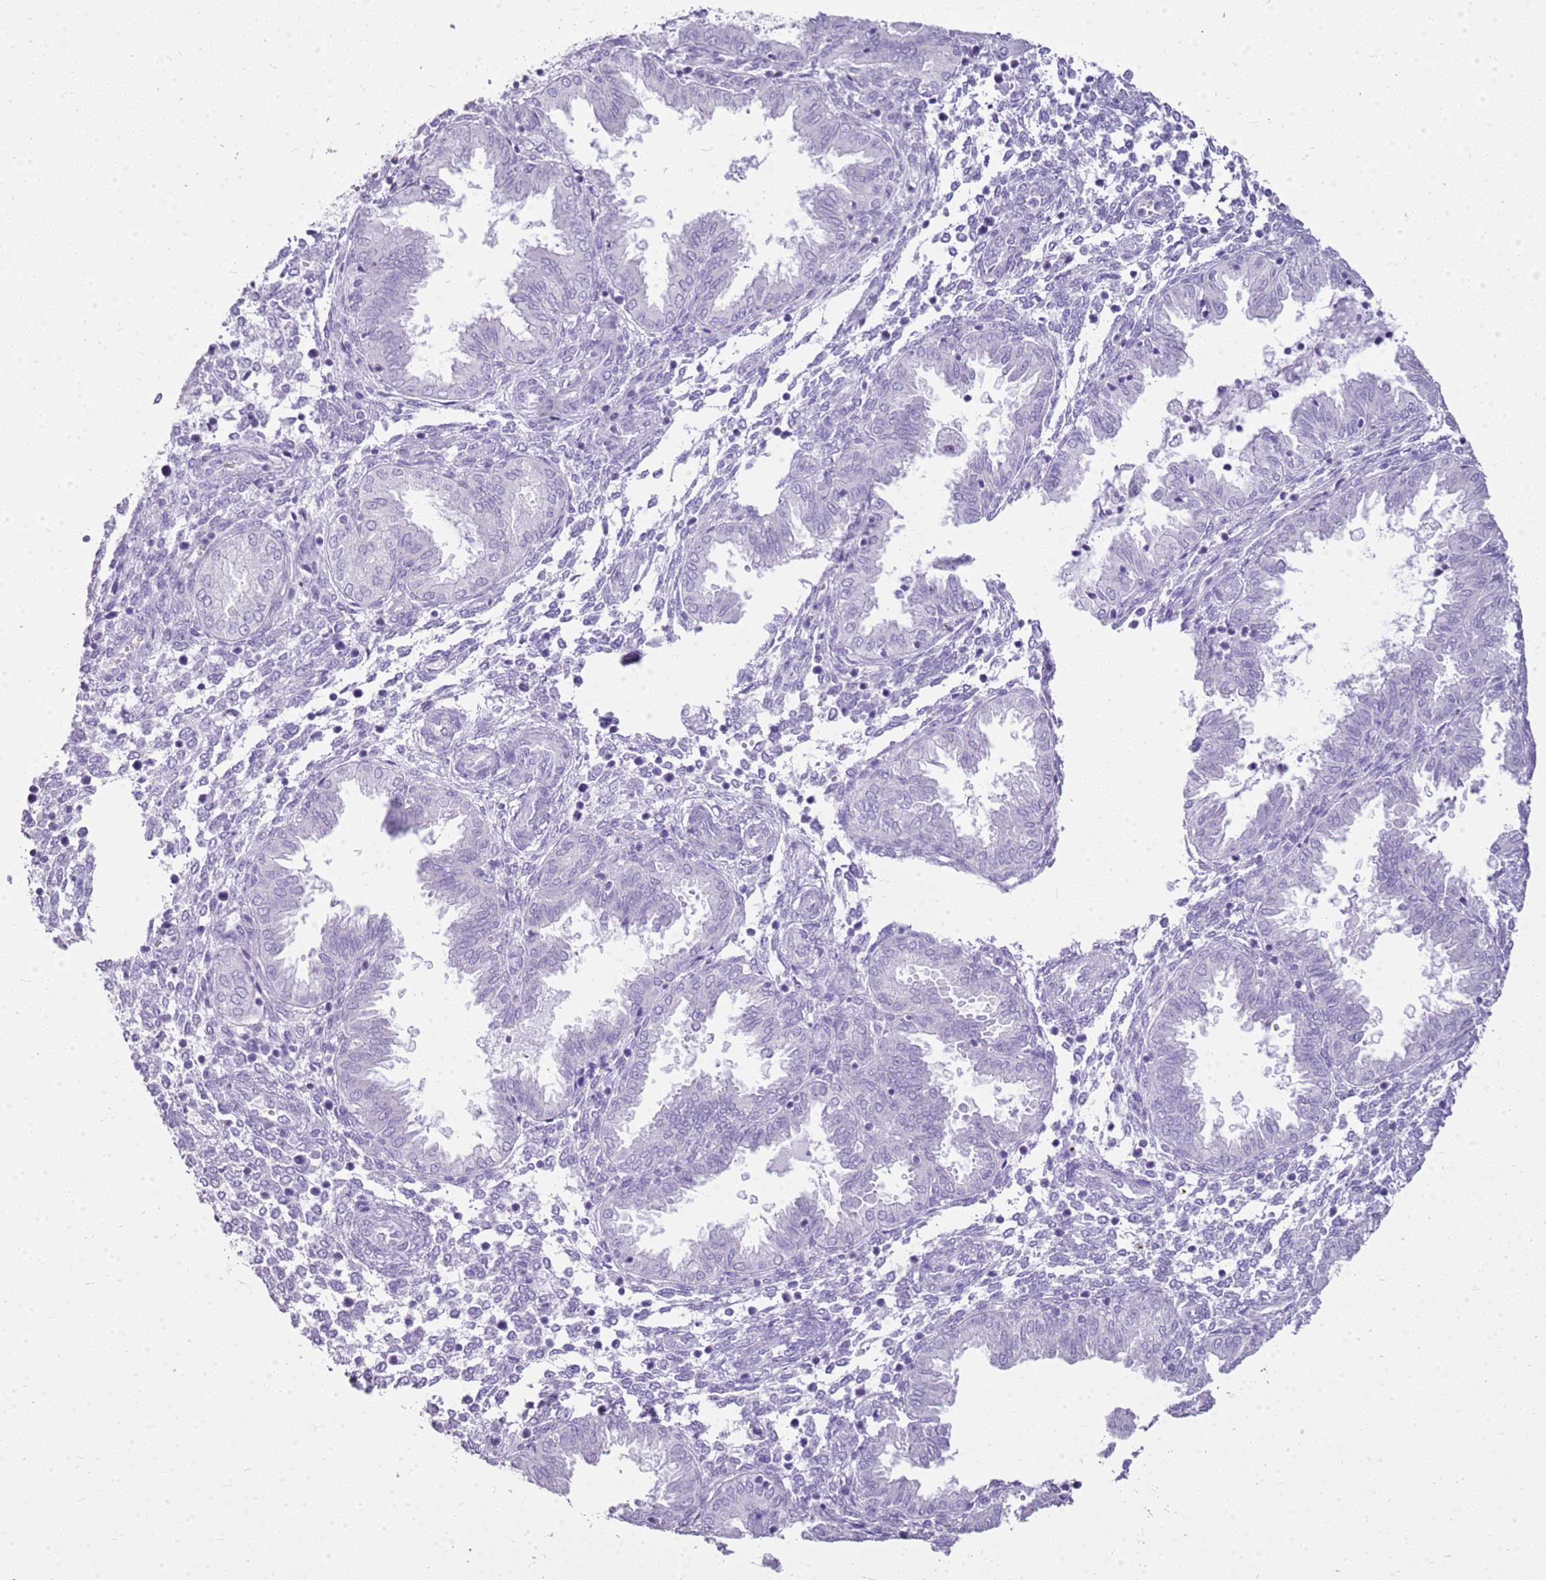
{"staining": {"intensity": "negative", "quantity": "none", "location": "none"}, "tissue": "endometrium", "cell_type": "Cells in endometrial stroma", "image_type": "normal", "snomed": [{"axis": "morphology", "description": "Normal tissue, NOS"}, {"axis": "topography", "description": "Endometrium"}], "caption": "Image shows no significant protein staining in cells in endometrial stroma of normal endometrium.", "gene": "CA8", "patient": {"sex": "female", "age": 33}}